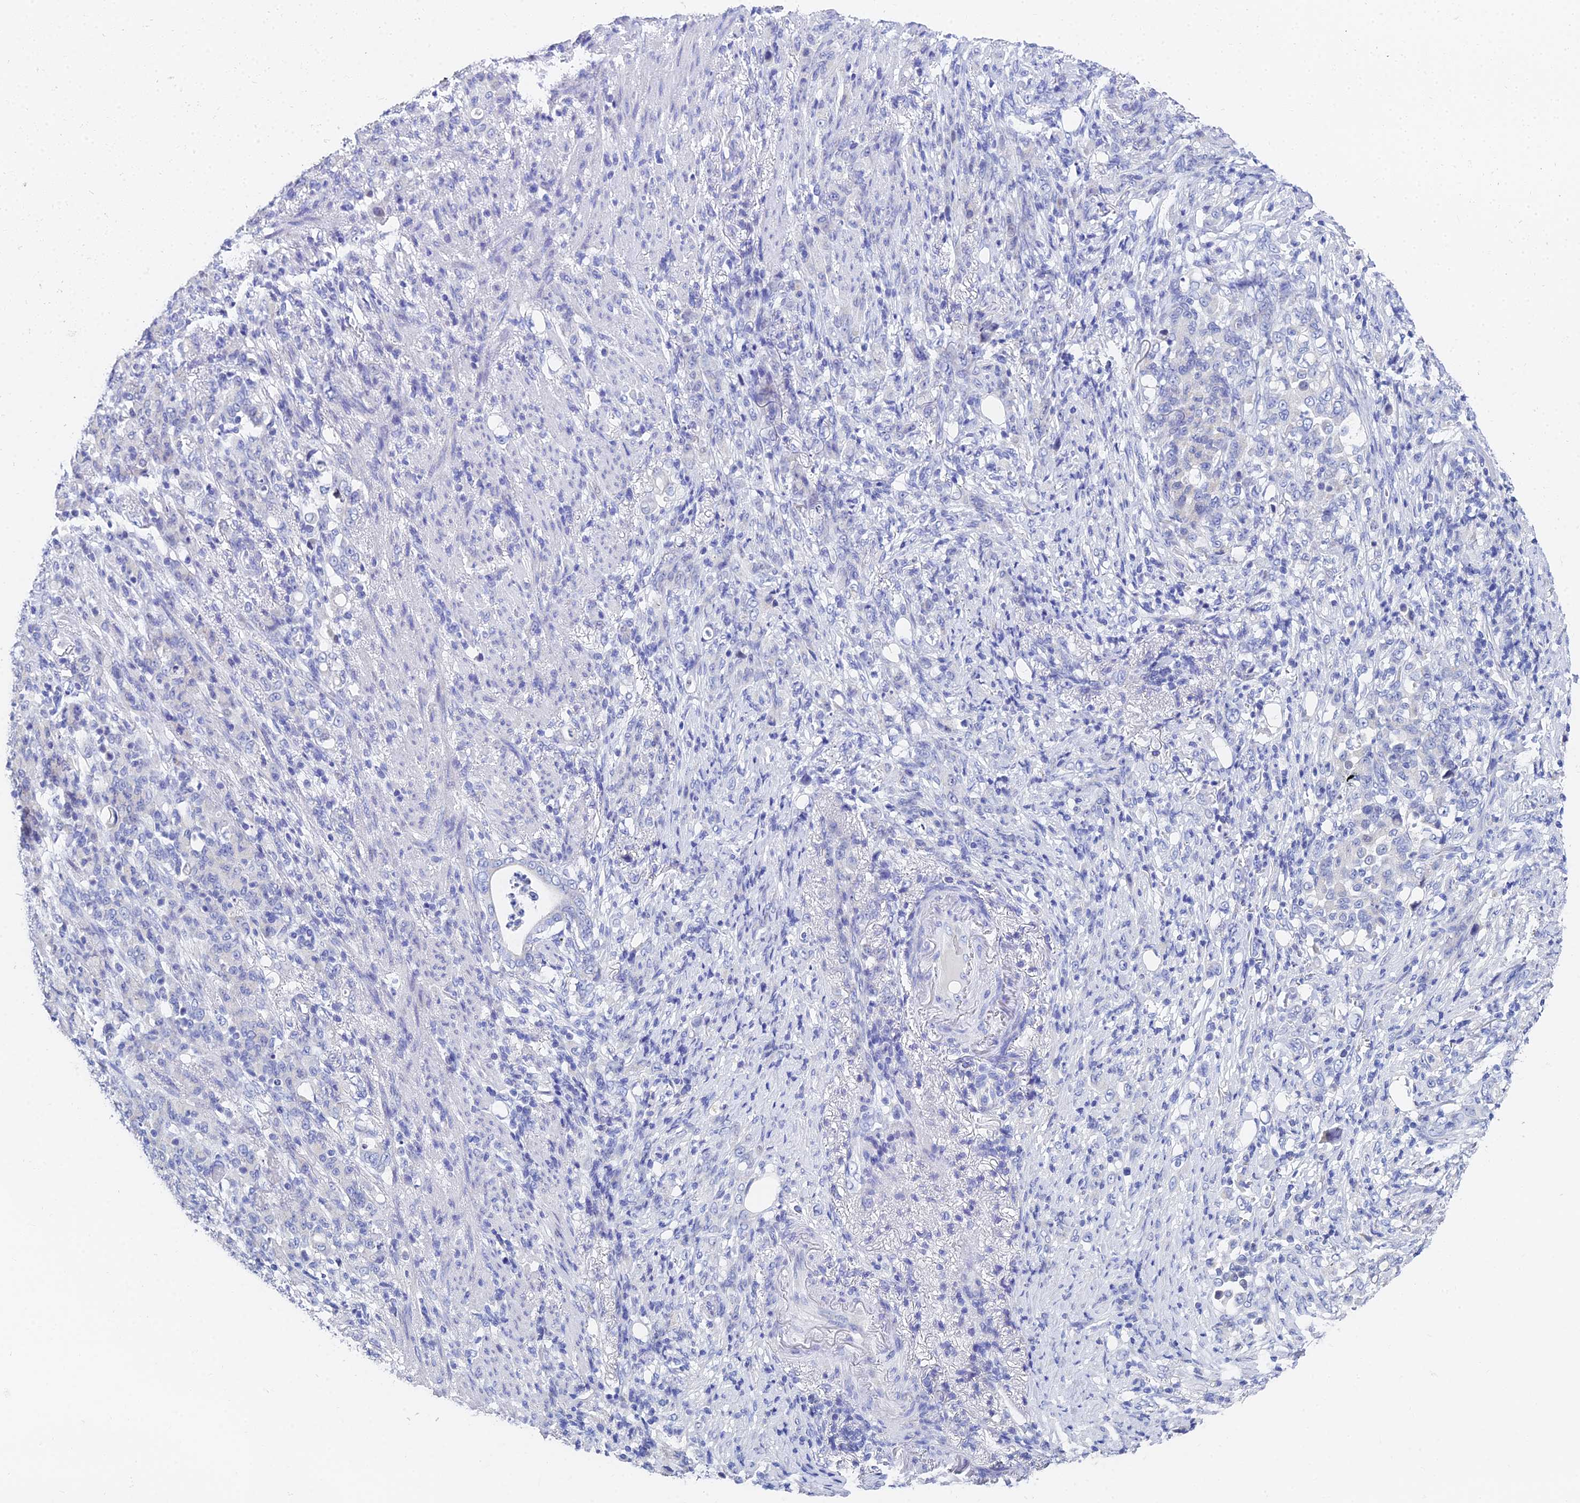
{"staining": {"intensity": "negative", "quantity": "none", "location": "none"}, "tissue": "stomach cancer", "cell_type": "Tumor cells", "image_type": "cancer", "snomed": [{"axis": "morphology", "description": "Normal tissue, NOS"}, {"axis": "morphology", "description": "Adenocarcinoma, NOS"}, {"axis": "topography", "description": "Stomach"}], "caption": "Tumor cells show no significant protein expression in stomach adenocarcinoma.", "gene": "OCM", "patient": {"sex": "female", "age": 79}}